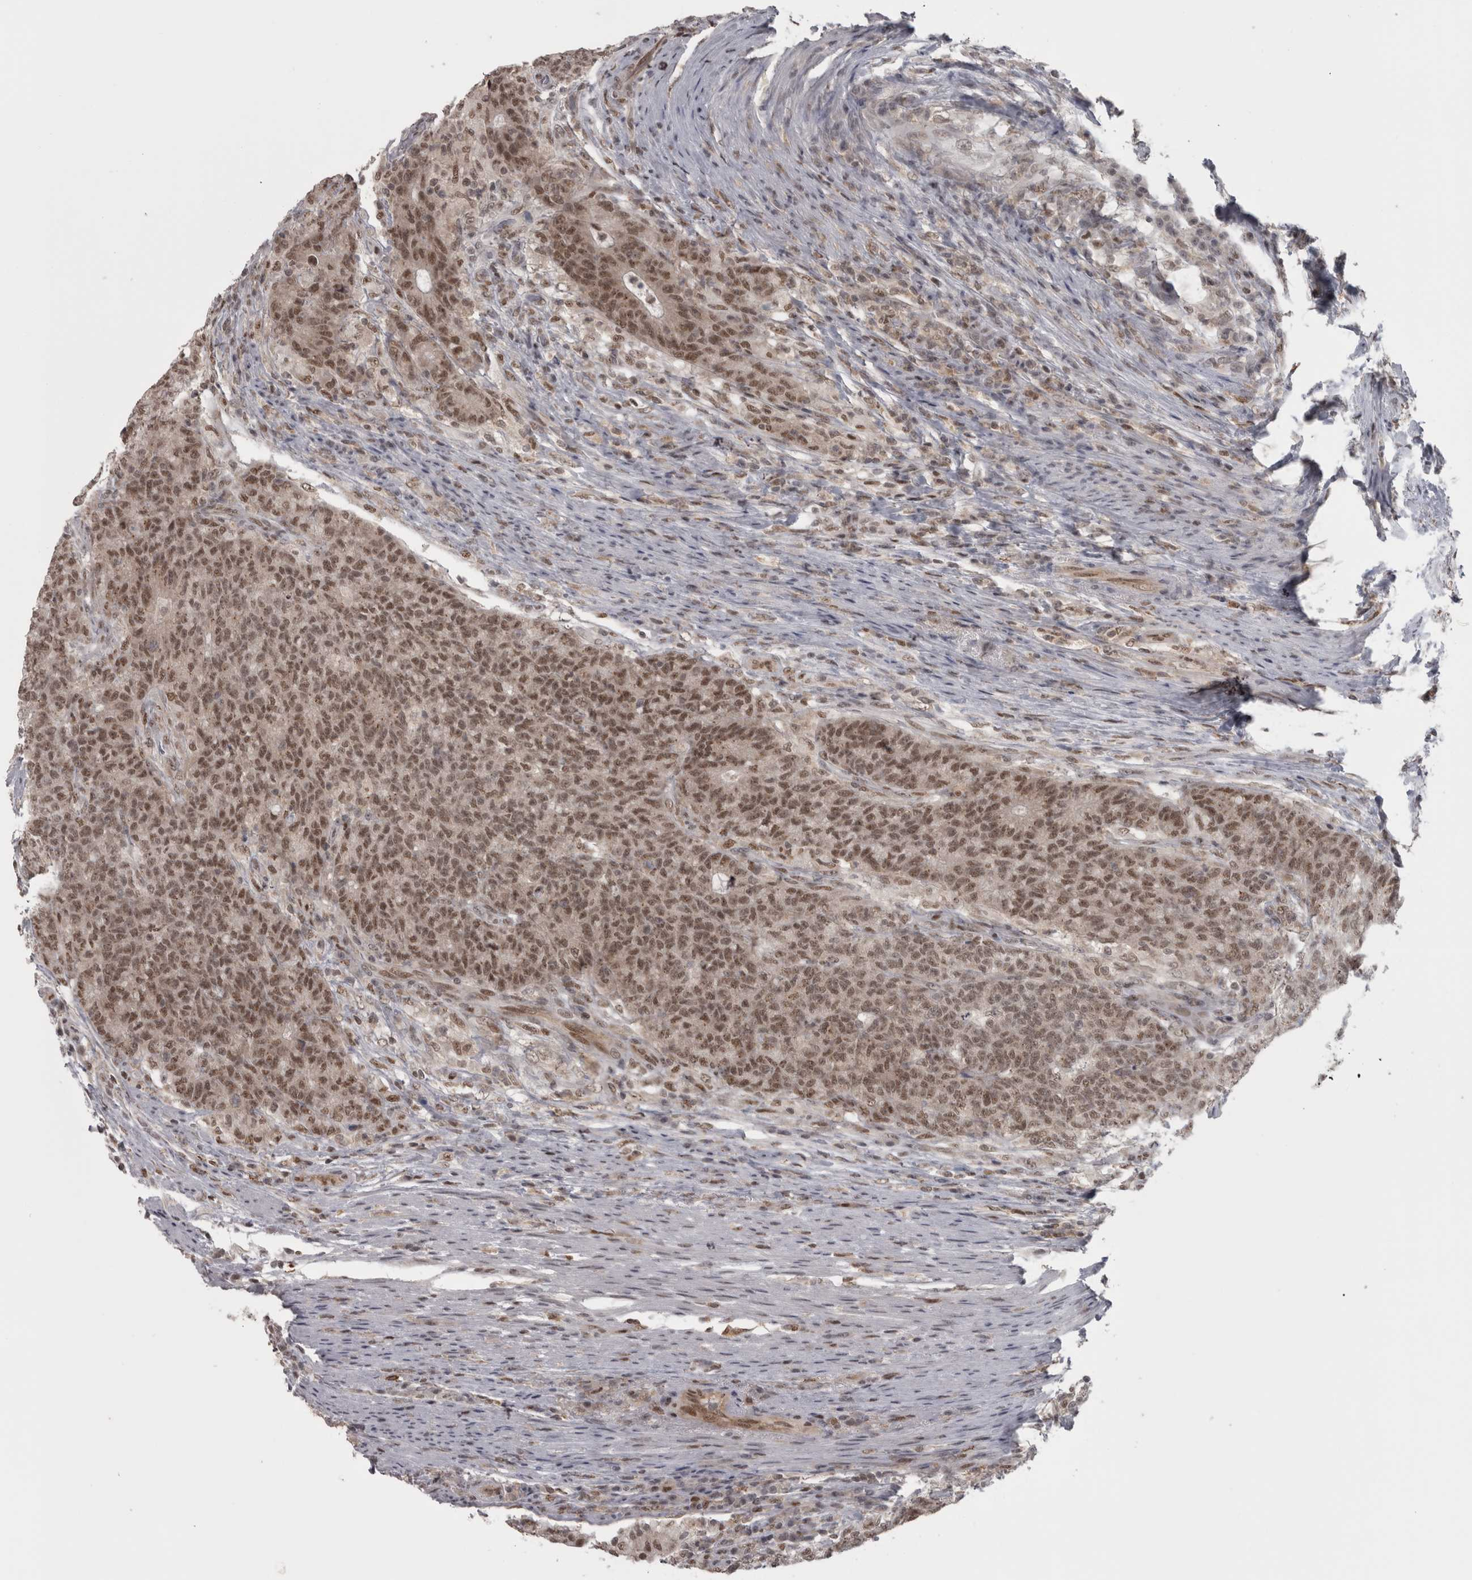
{"staining": {"intensity": "moderate", "quantity": ">75%", "location": "nuclear"}, "tissue": "colorectal cancer", "cell_type": "Tumor cells", "image_type": "cancer", "snomed": [{"axis": "morphology", "description": "Normal tissue, NOS"}, {"axis": "morphology", "description": "Adenocarcinoma, NOS"}, {"axis": "topography", "description": "Colon"}], "caption": "The histopathology image reveals a brown stain indicating the presence of a protein in the nuclear of tumor cells in adenocarcinoma (colorectal). (DAB IHC with brightfield microscopy, high magnification).", "gene": "MICU3", "patient": {"sex": "female", "age": 75}}